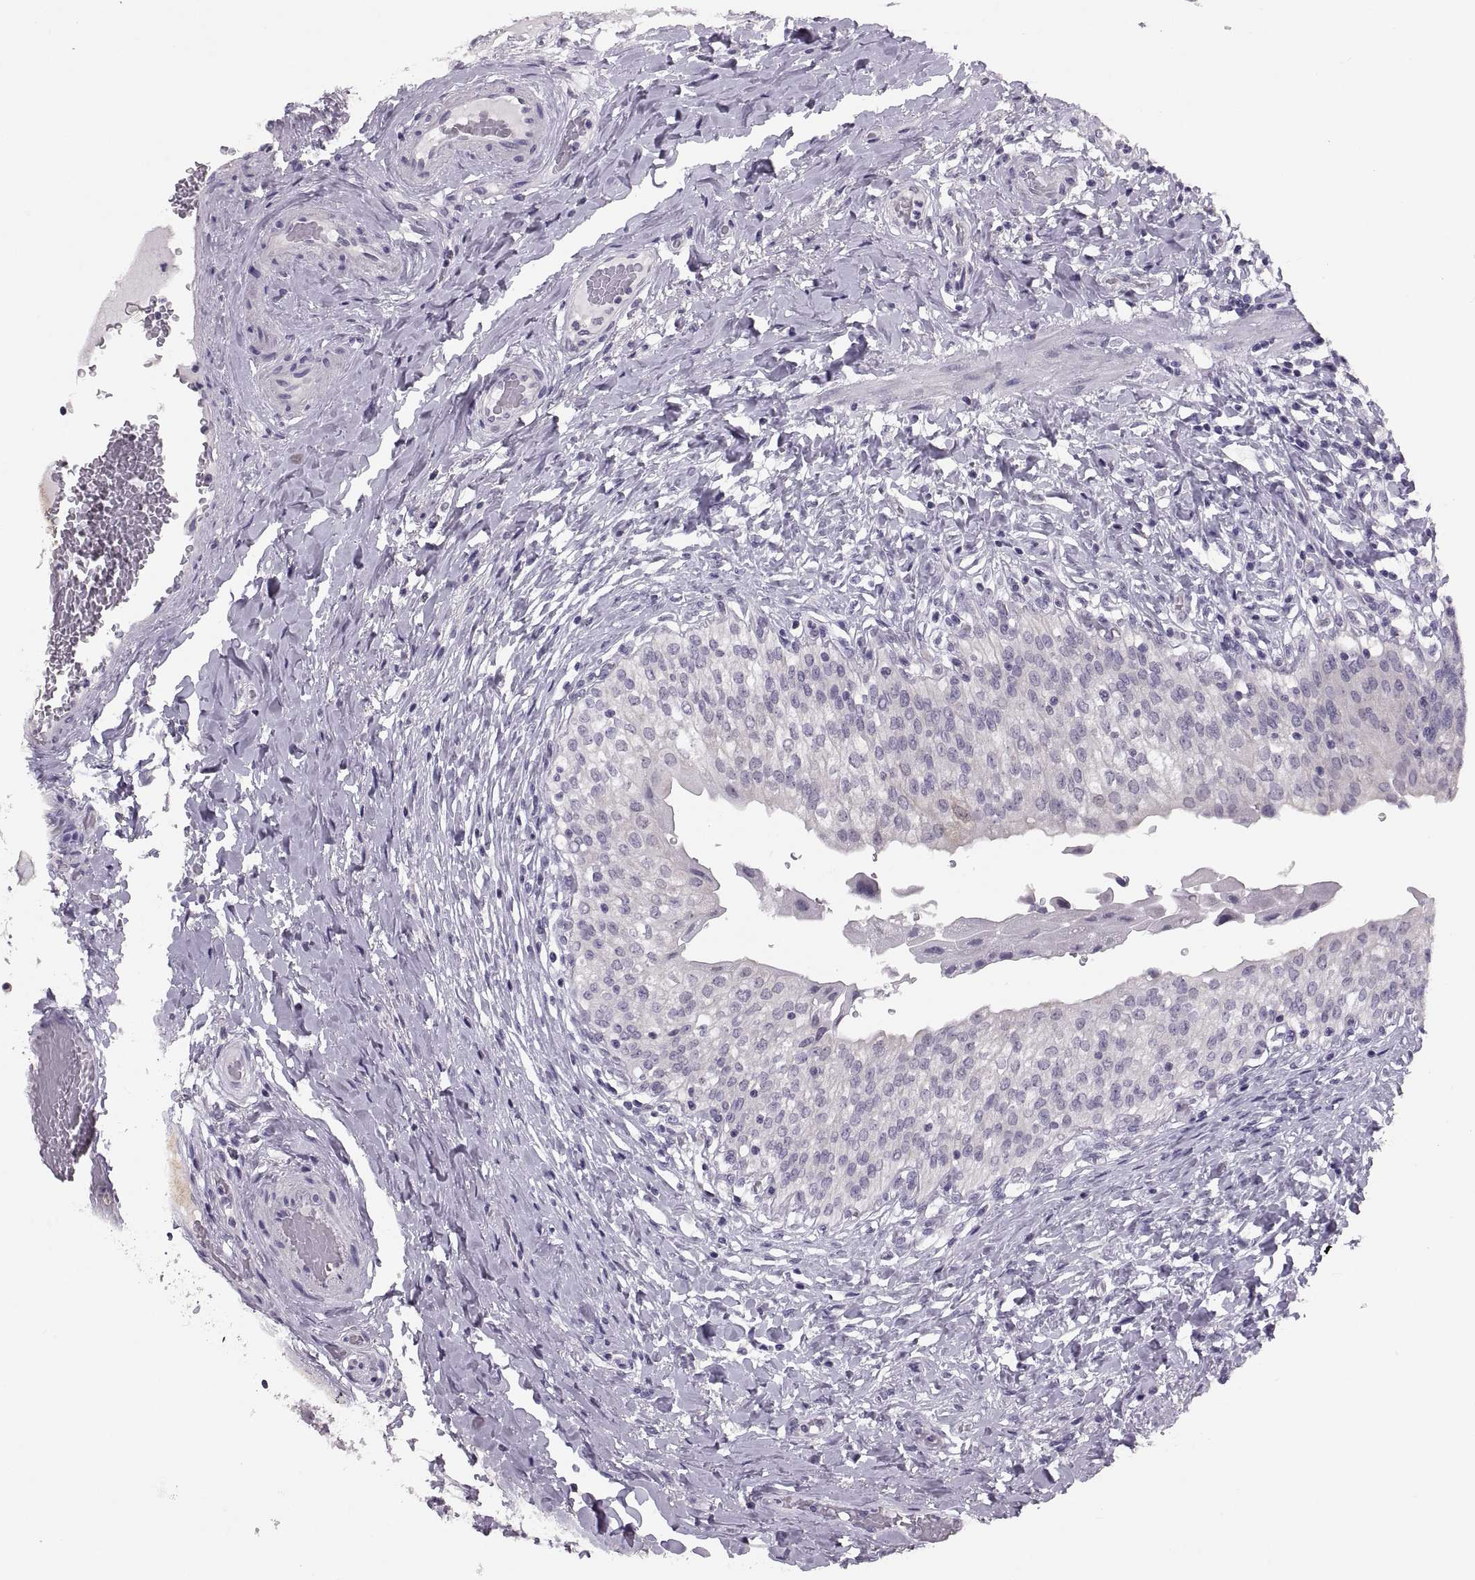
{"staining": {"intensity": "negative", "quantity": "none", "location": "none"}, "tissue": "urinary bladder", "cell_type": "Urothelial cells", "image_type": "normal", "snomed": [{"axis": "morphology", "description": "Normal tissue, NOS"}, {"axis": "morphology", "description": "Inflammation, NOS"}, {"axis": "topography", "description": "Urinary bladder"}], "caption": "Immunohistochemistry image of unremarkable urinary bladder stained for a protein (brown), which displays no expression in urothelial cells.", "gene": "ADH6", "patient": {"sex": "male", "age": 64}}